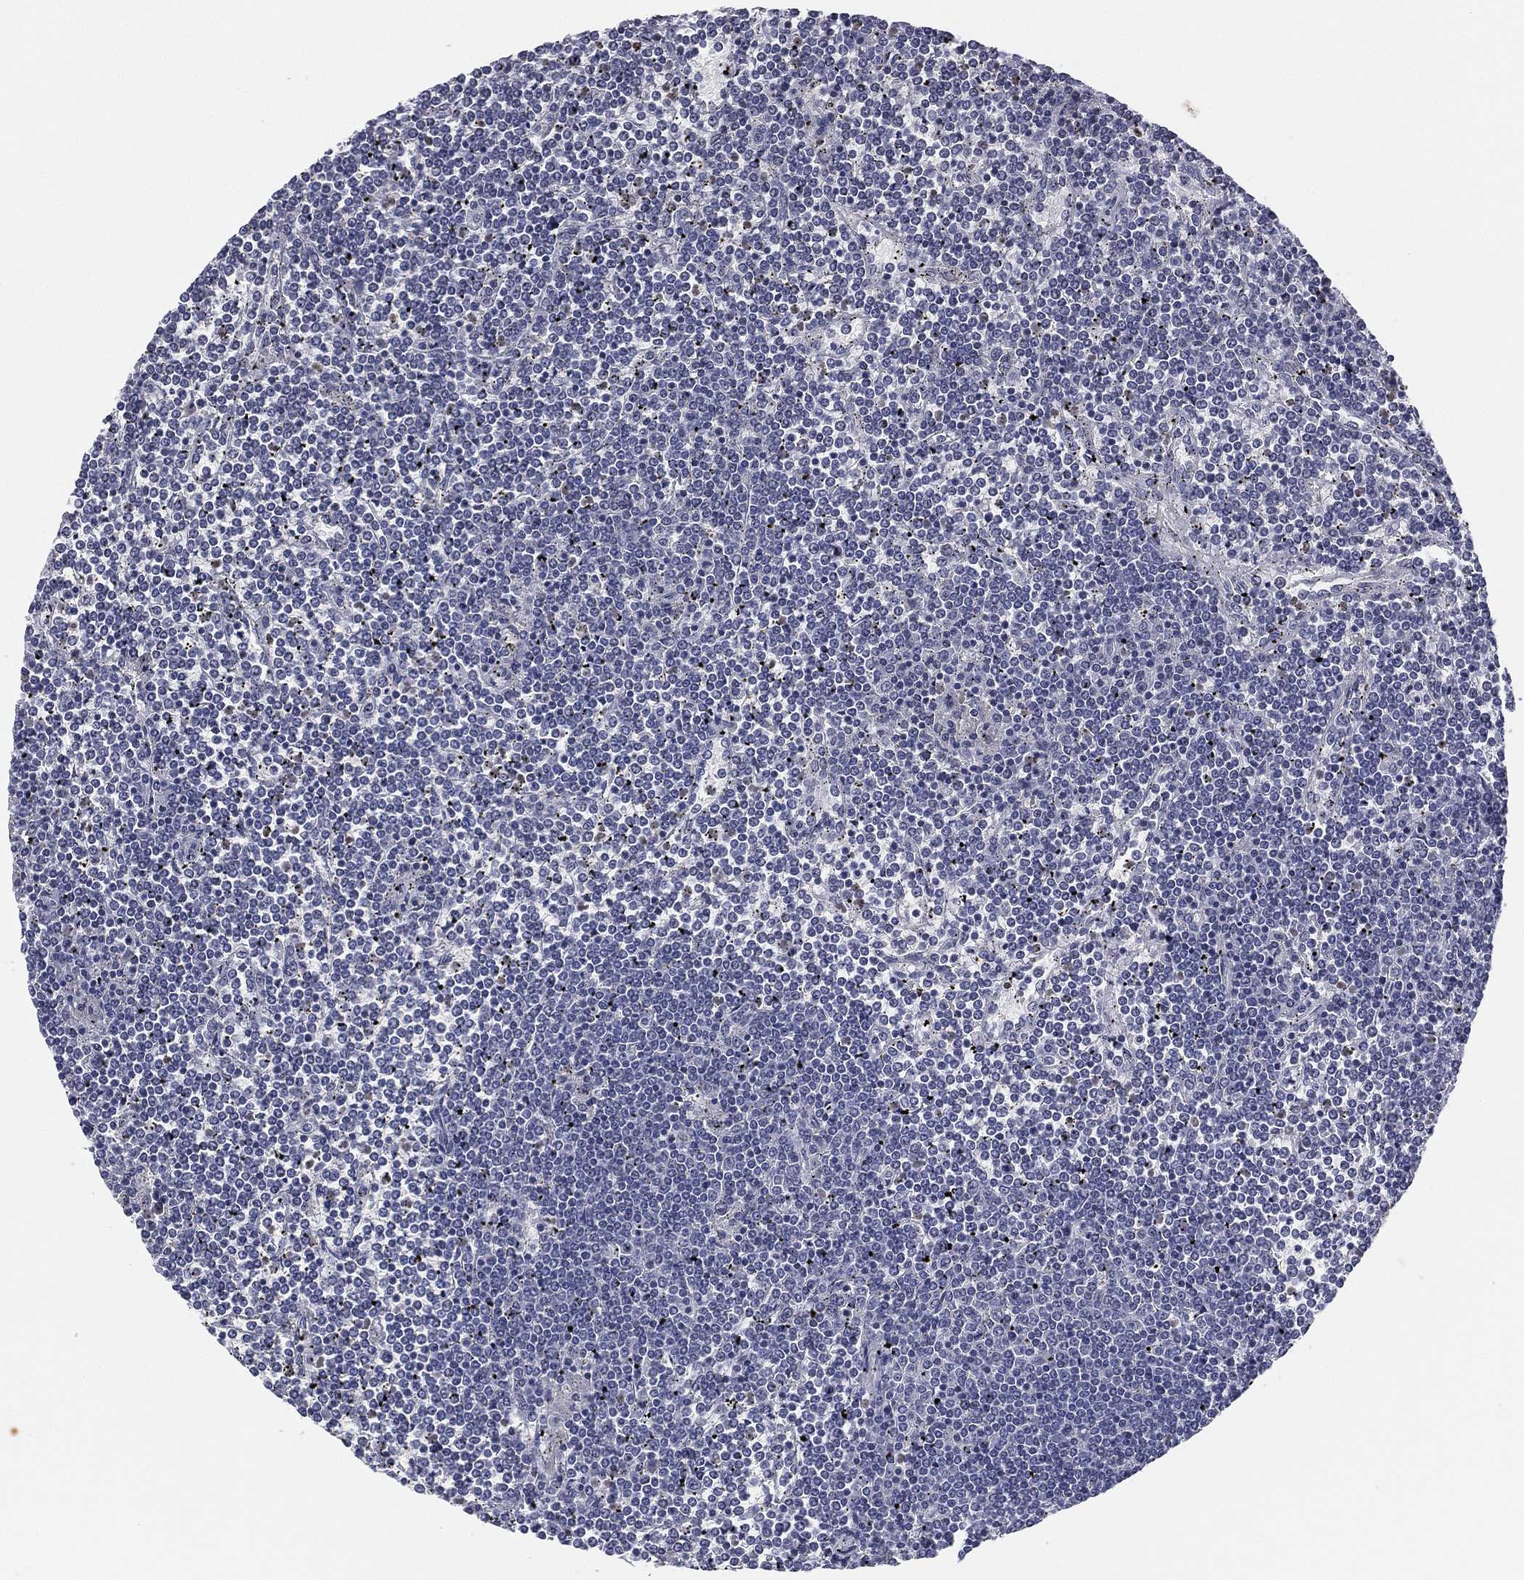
{"staining": {"intensity": "negative", "quantity": "none", "location": "none"}, "tissue": "lymphoma", "cell_type": "Tumor cells", "image_type": "cancer", "snomed": [{"axis": "morphology", "description": "Malignant lymphoma, non-Hodgkin's type, Low grade"}, {"axis": "topography", "description": "Spleen"}], "caption": "DAB immunohistochemical staining of human lymphoma exhibits no significant expression in tumor cells.", "gene": "LMNB1", "patient": {"sex": "female", "age": 19}}